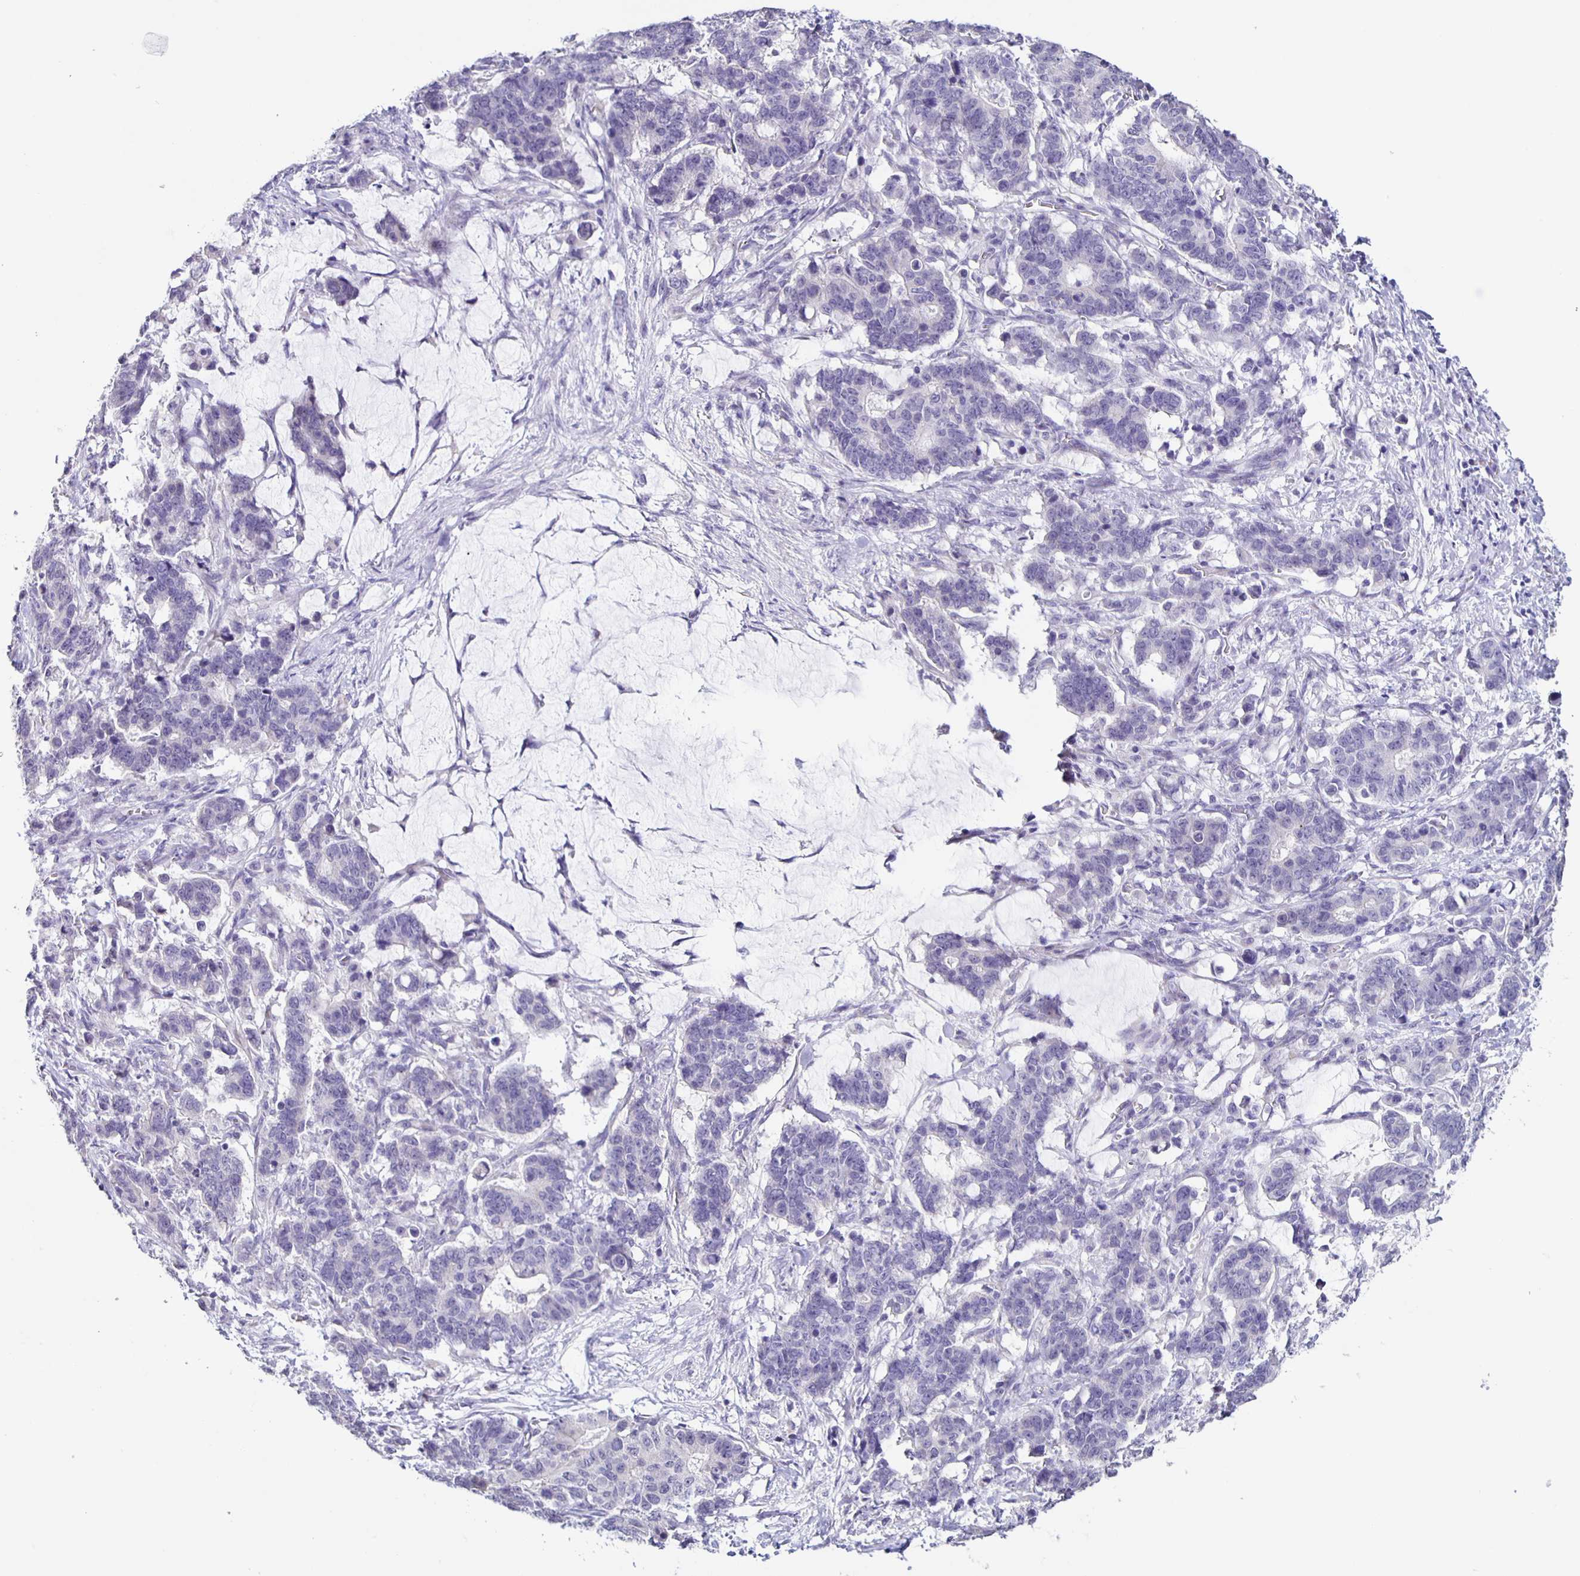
{"staining": {"intensity": "negative", "quantity": "none", "location": "none"}, "tissue": "stomach cancer", "cell_type": "Tumor cells", "image_type": "cancer", "snomed": [{"axis": "morphology", "description": "Normal tissue, NOS"}, {"axis": "morphology", "description": "Adenocarcinoma, NOS"}, {"axis": "topography", "description": "Stomach"}], "caption": "The image demonstrates no significant expression in tumor cells of stomach adenocarcinoma.", "gene": "SLC12A3", "patient": {"sex": "female", "age": 64}}